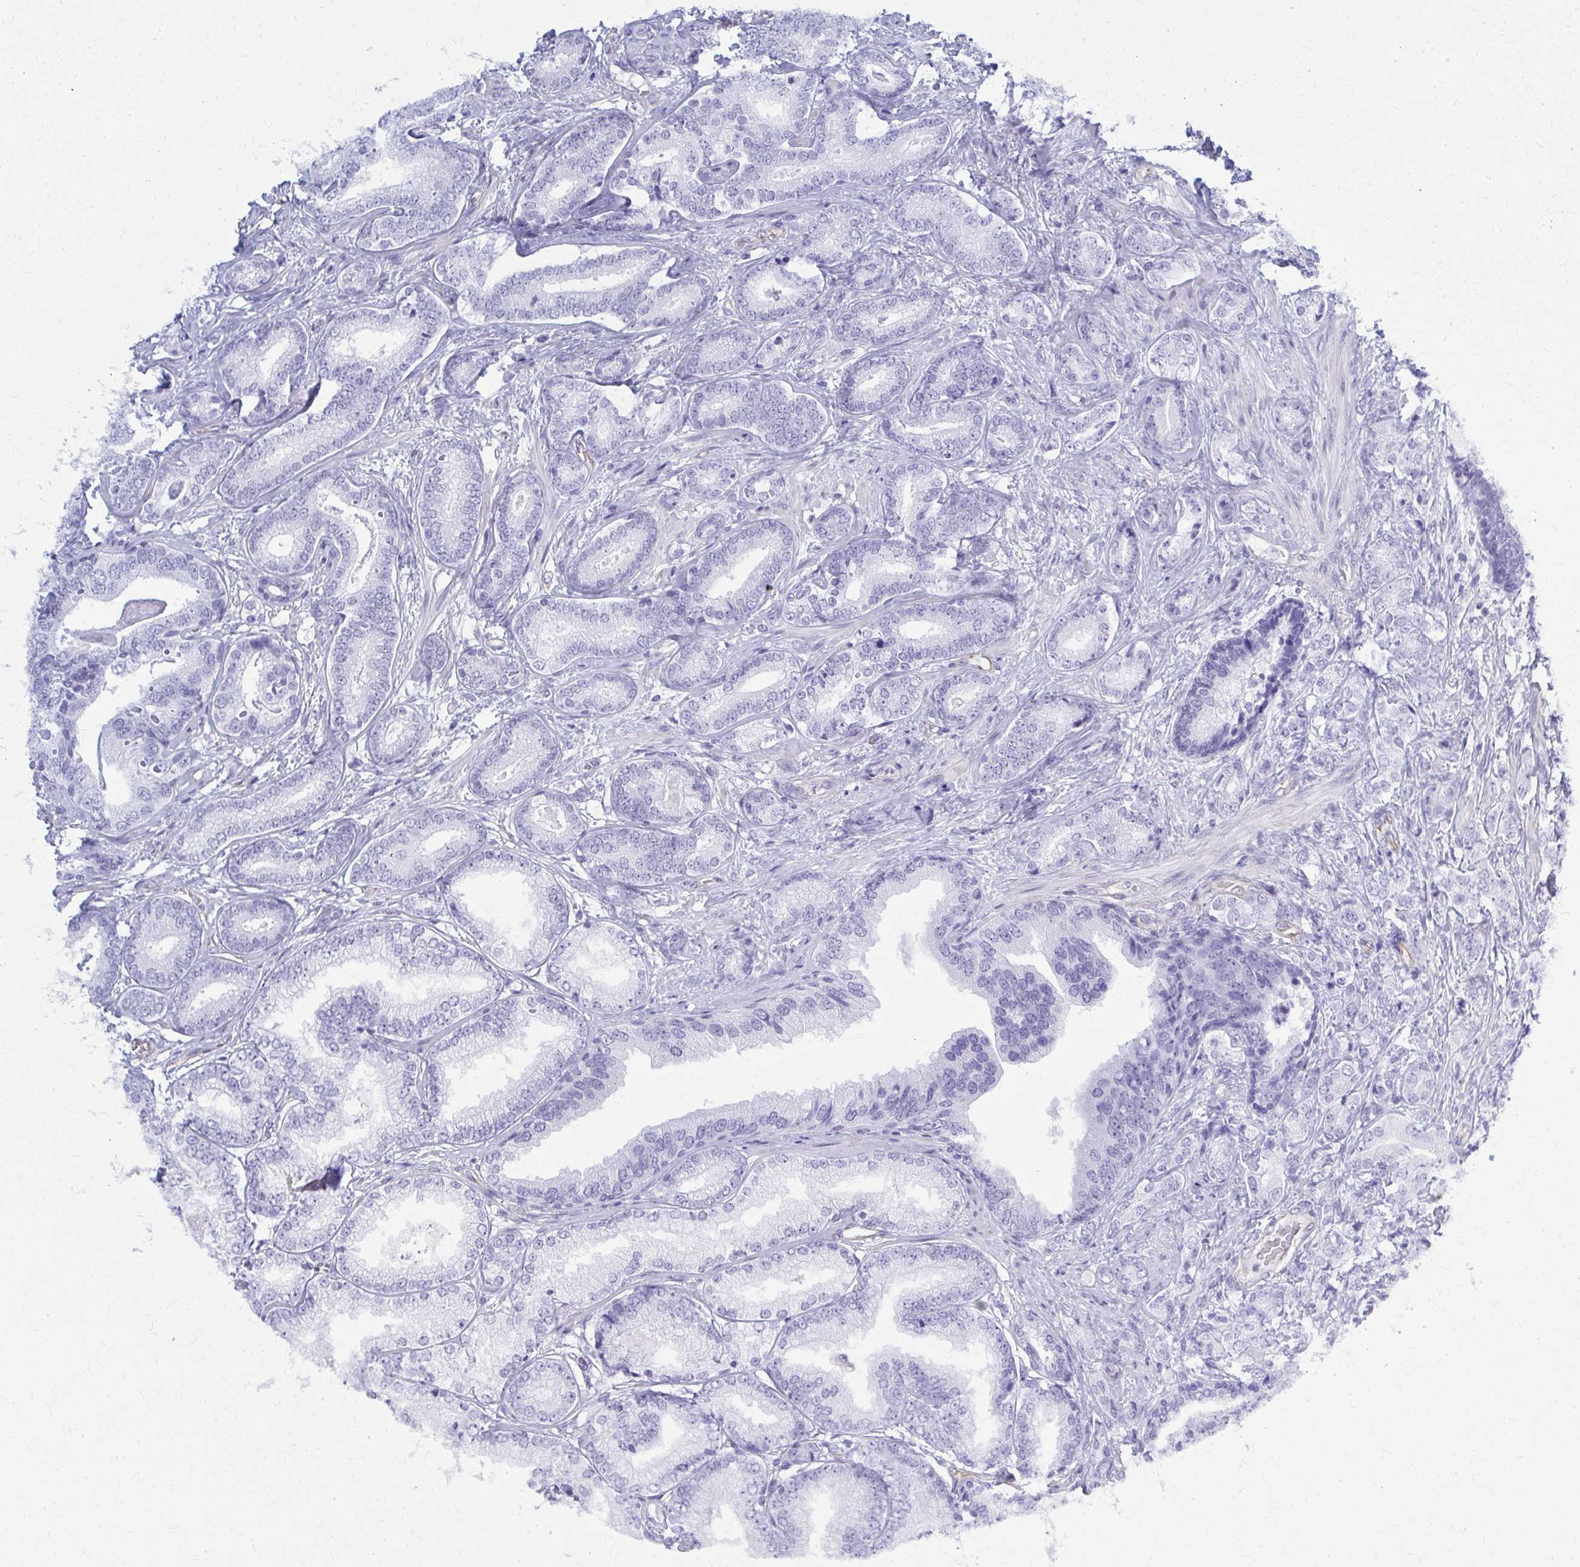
{"staining": {"intensity": "negative", "quantity": "none", "location": "none"}, "tissue": "prostate cancer", "cell_type": "Tumor cells", "image_type": "cancer", "snomed": [{"axis": "morphology", "description": "Adenocarcinoma, High grade"}, {"axis": "topography", "description": "Prostate"}], "caption": "Immunohistochemical staining of prostate cancer (adenocarcinoma (high-grade)) demonstrates no significant positivity in tumor cells.", "gene": "GFAP", "patient": {"sex": "male", "age": 62}}